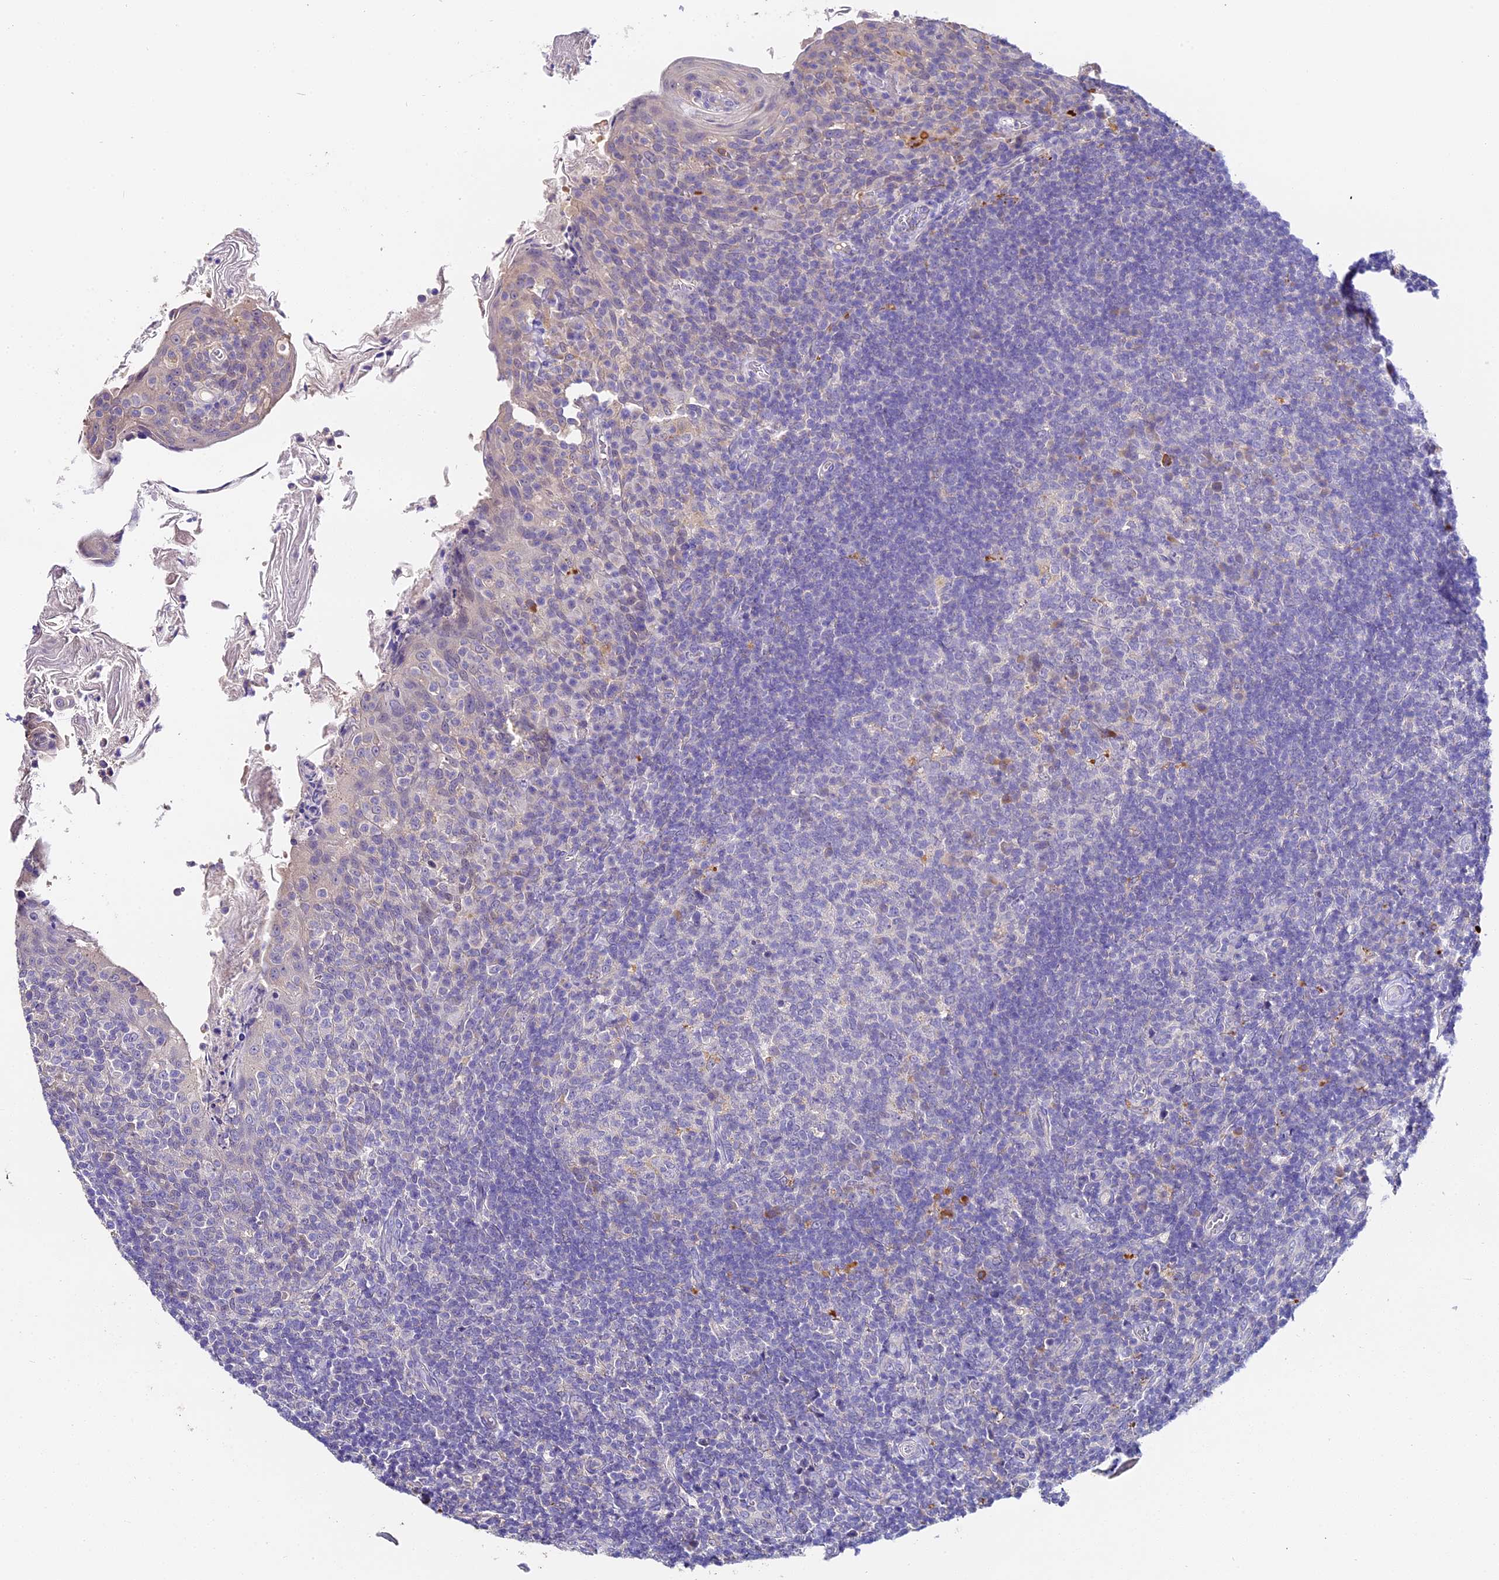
{"staining": {"intensity": "negative", "quantity": "none", "location": "none"}, "tissue": "tonsil", "cell_type": "Germinal center cells", "image_type": "normal", "snomed": [{"axis": "morphology", "description": "Normal tissue, NOS"}, {"axis": "topography", "description": "Tonsil"}], "caption": "Immunohistochemistry image of benign tonsil stained for a protein (brown), which displays no positivity in germinal center cells.", "gene": "LYPD6", "patient": {"sex": "female", "age": 10}}